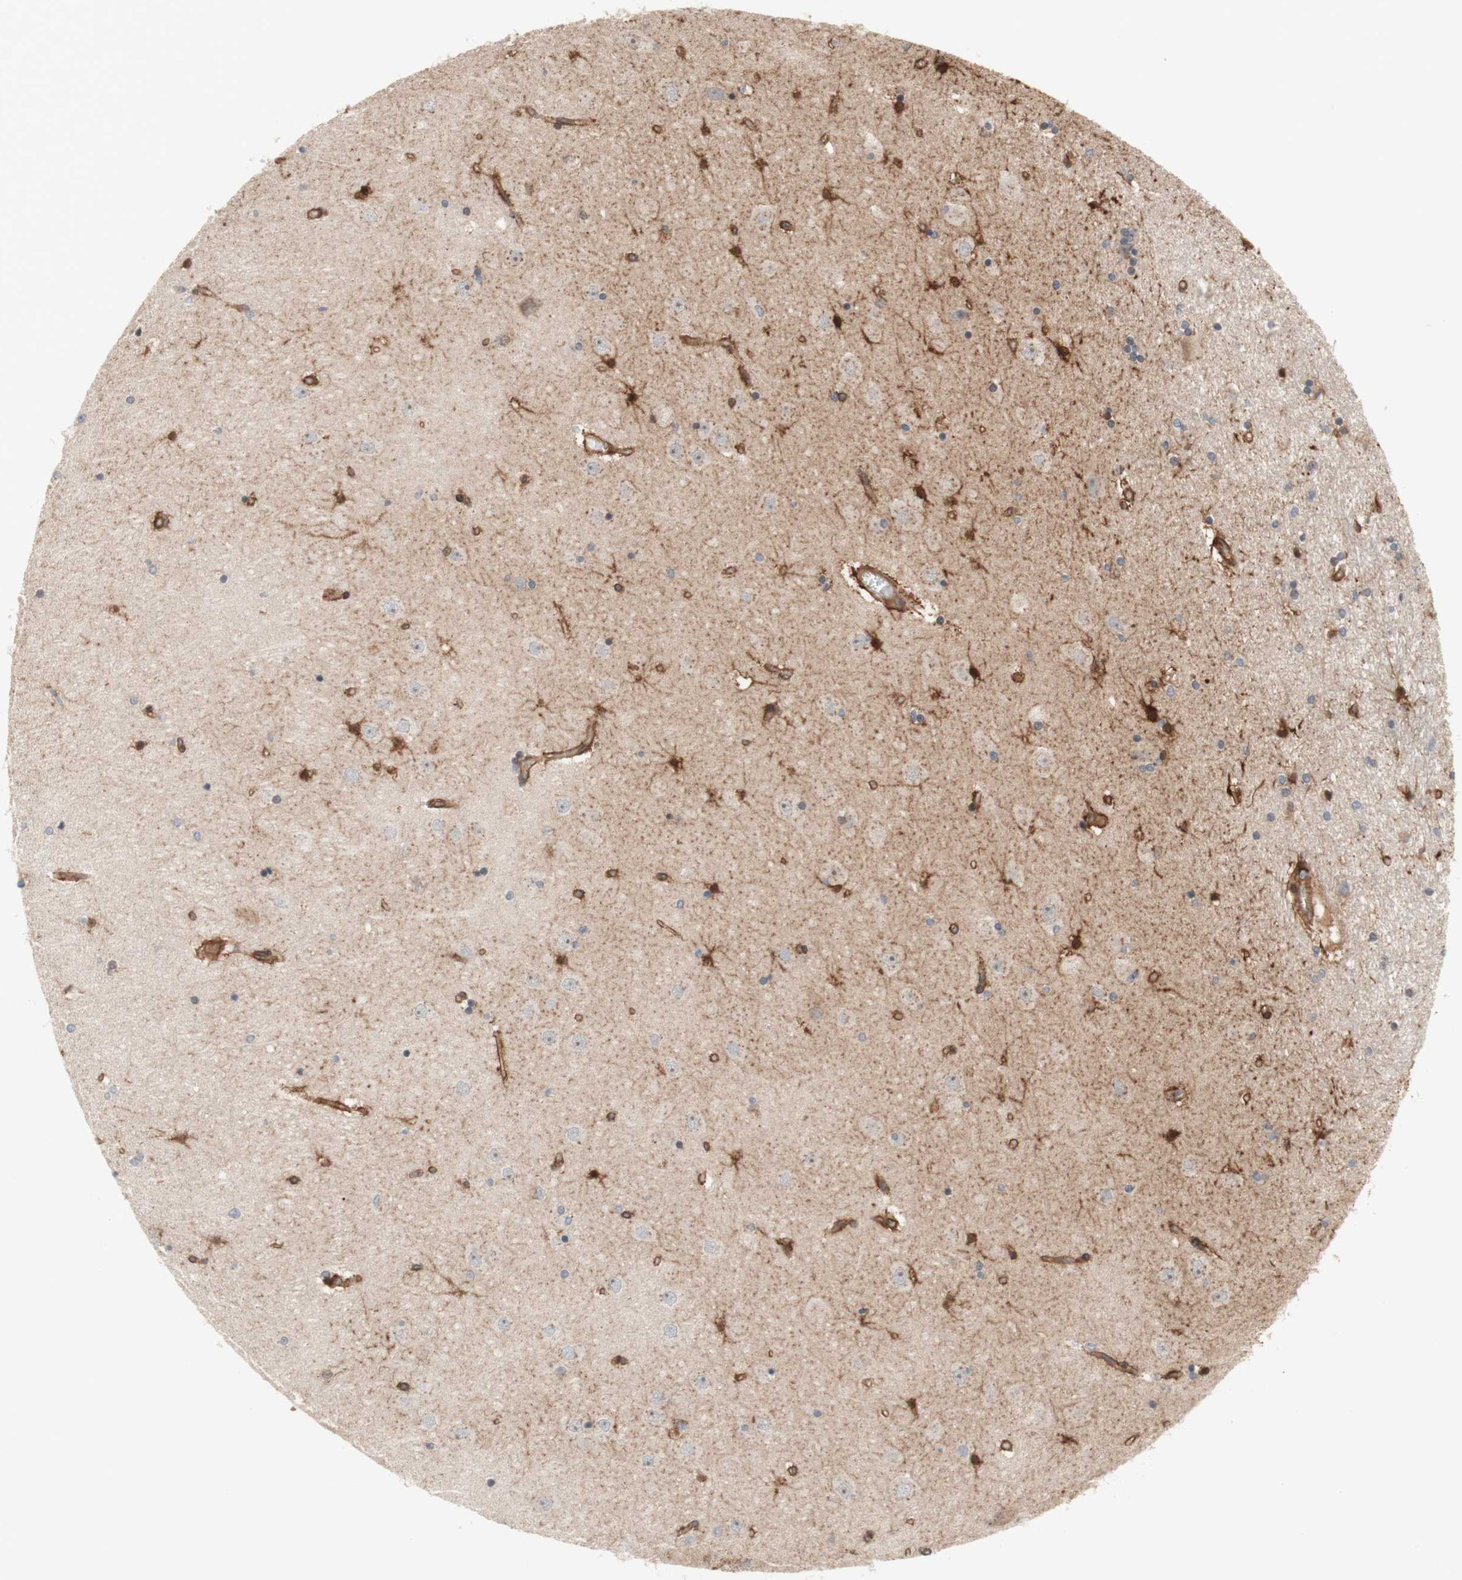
{"staining": {"intensity": "negative", "quantity": "none", "location": "none"}, "tissue": "hippocampus", "cell_type": "Glial cells", "image_type": "normal", "snomed": [{"axis": "morphology", "description": "Normal tissue, NOS"}, {"axis": "topography", "description": "Hippocampus"}], "caption": "Immunohistochemical staining of normal hippocampus reveals no significant positivity in glial cells.", "gene": "CNN3", "patient": {"sex": "female", "age": 54}}